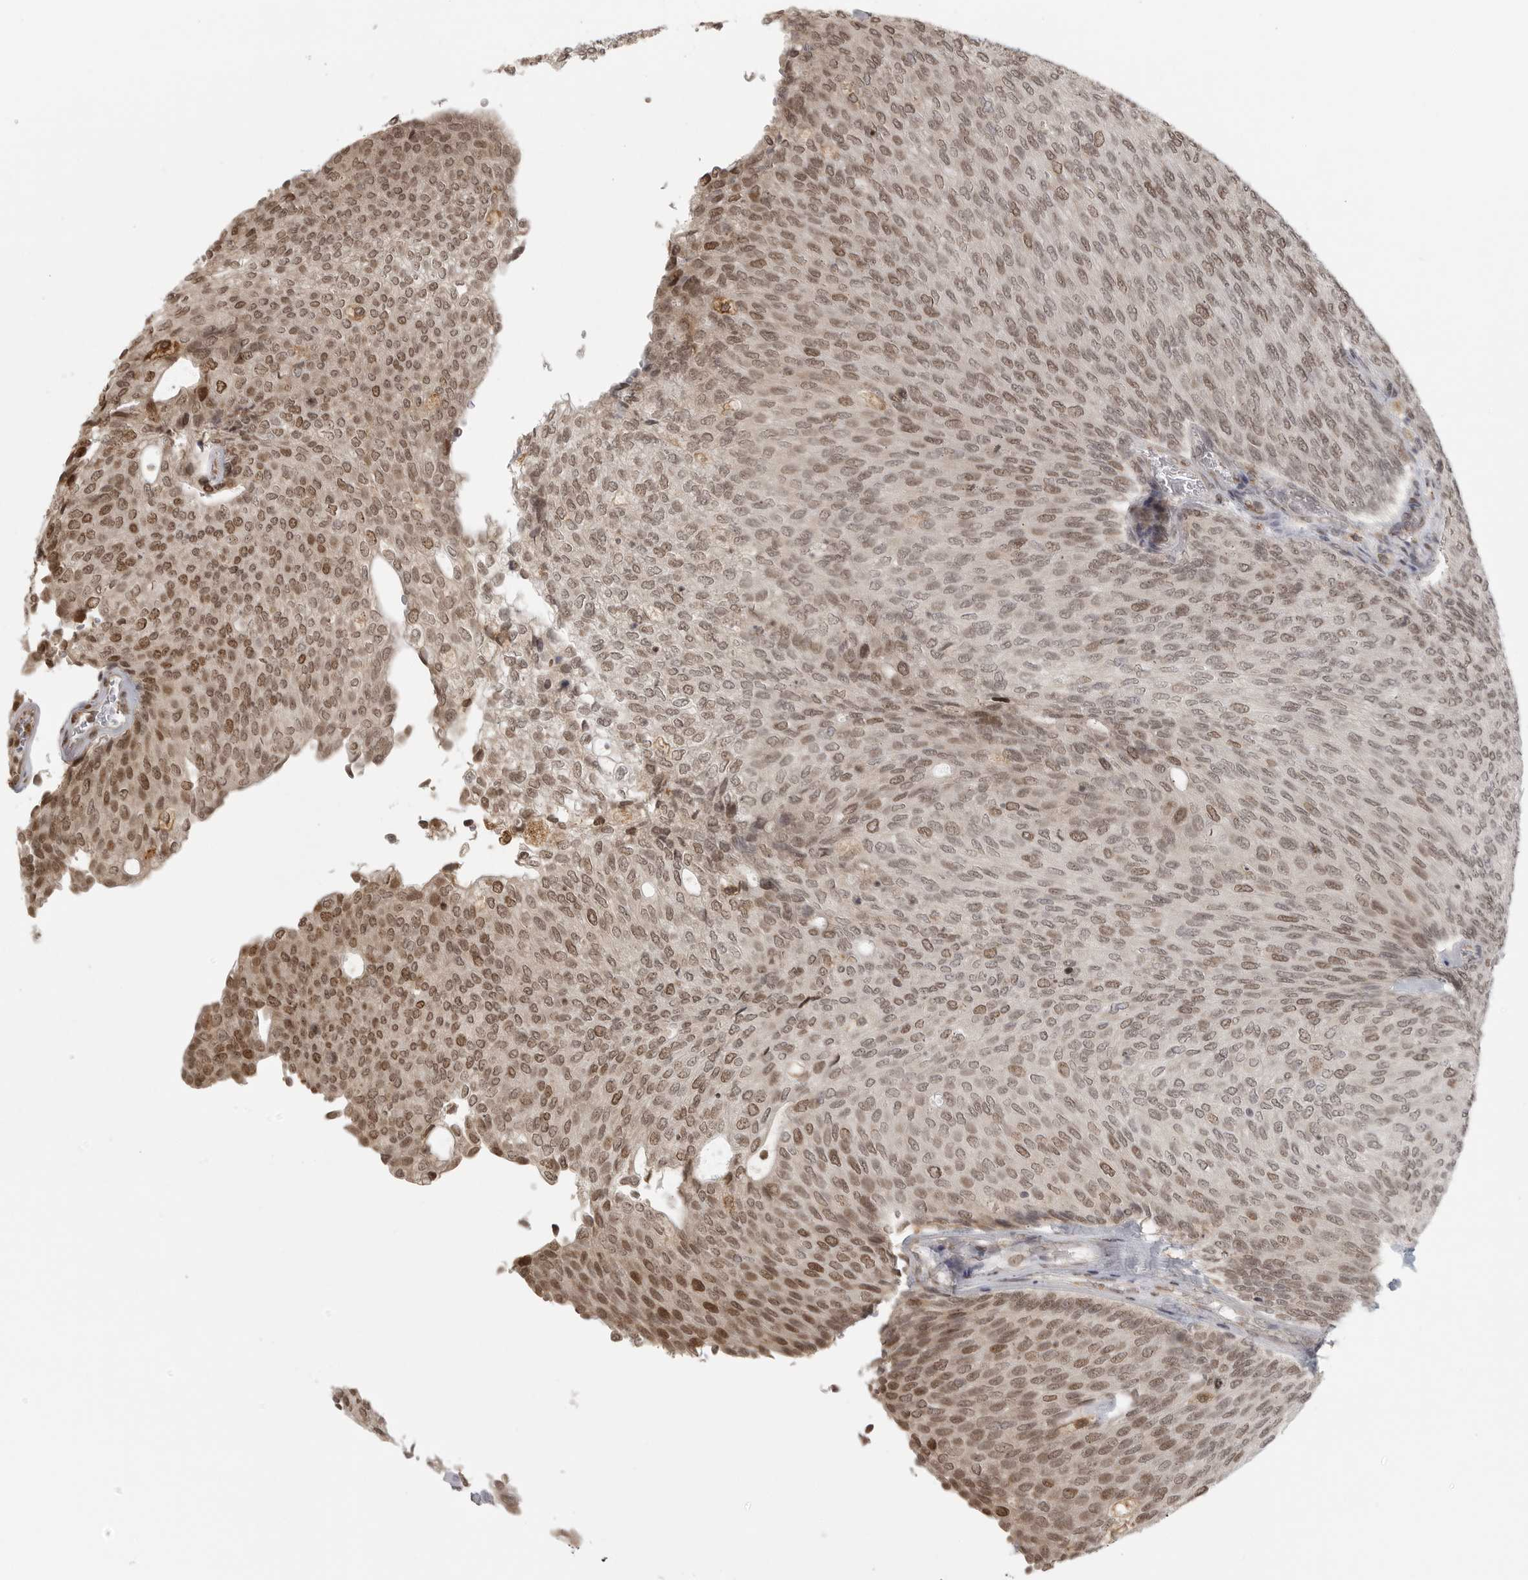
{"staining": {"intensity": "moderate", "quantity": ">75%", "location": "nuclear"}, "tissue": "urothelial cancer", "cell_type": "Tumor cells", "image_type": "cancer", "snomed": [{"axis": "morphology", "description": "Urothelial carcinoma, Low grade"}, {"axis": "topography", "description": "Urinary bladder"}], "caption": "Brown immunohistochemical staining in urothelial cancer reveals moderate nuclear staining in about >75% of tumor cells.", "gene": "ISG20L2", "patient": {"sex": "female", "age": 79}}